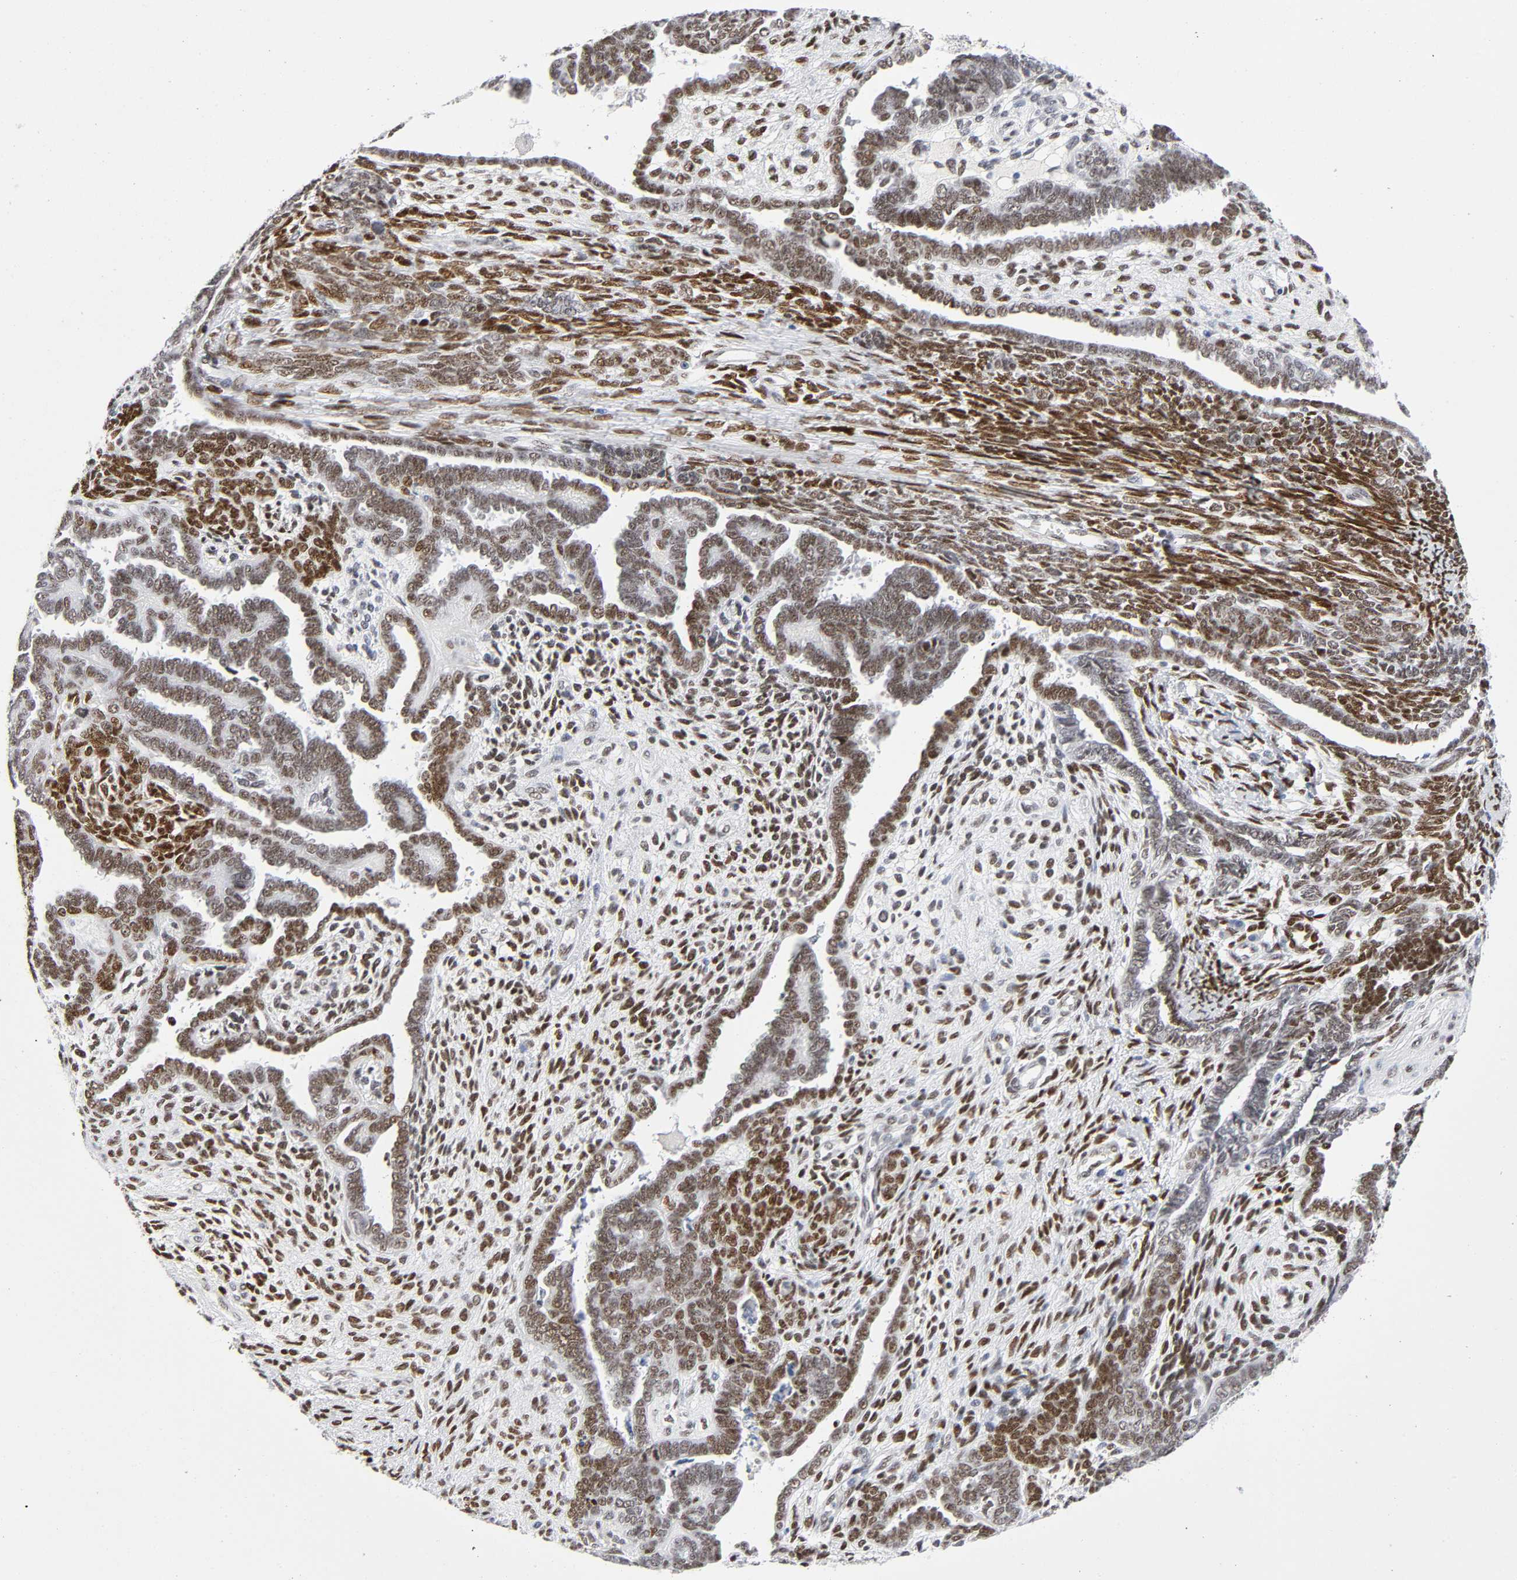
{"staining": {"intensity": "moderate", "quantity": ">75%", "location": "nuclear"}, "tissue": "endometrial cancer", "cell_type": "Tumor cells", "image_type": "cancer", "snomed": [{"axis": "morphology", "description": "Neoplasm, malignant, NOS"}, {"axis": "topography", "description": "Endometrium"}], "caption": "Immunohistochemical staining of endometrial malignant neoplasm shows medium levels of moderate nuclear protein positivity in approximately >75% of tumor cells.", "gene": "NFIC", "patient": {"sex": "female", "age": 74}}